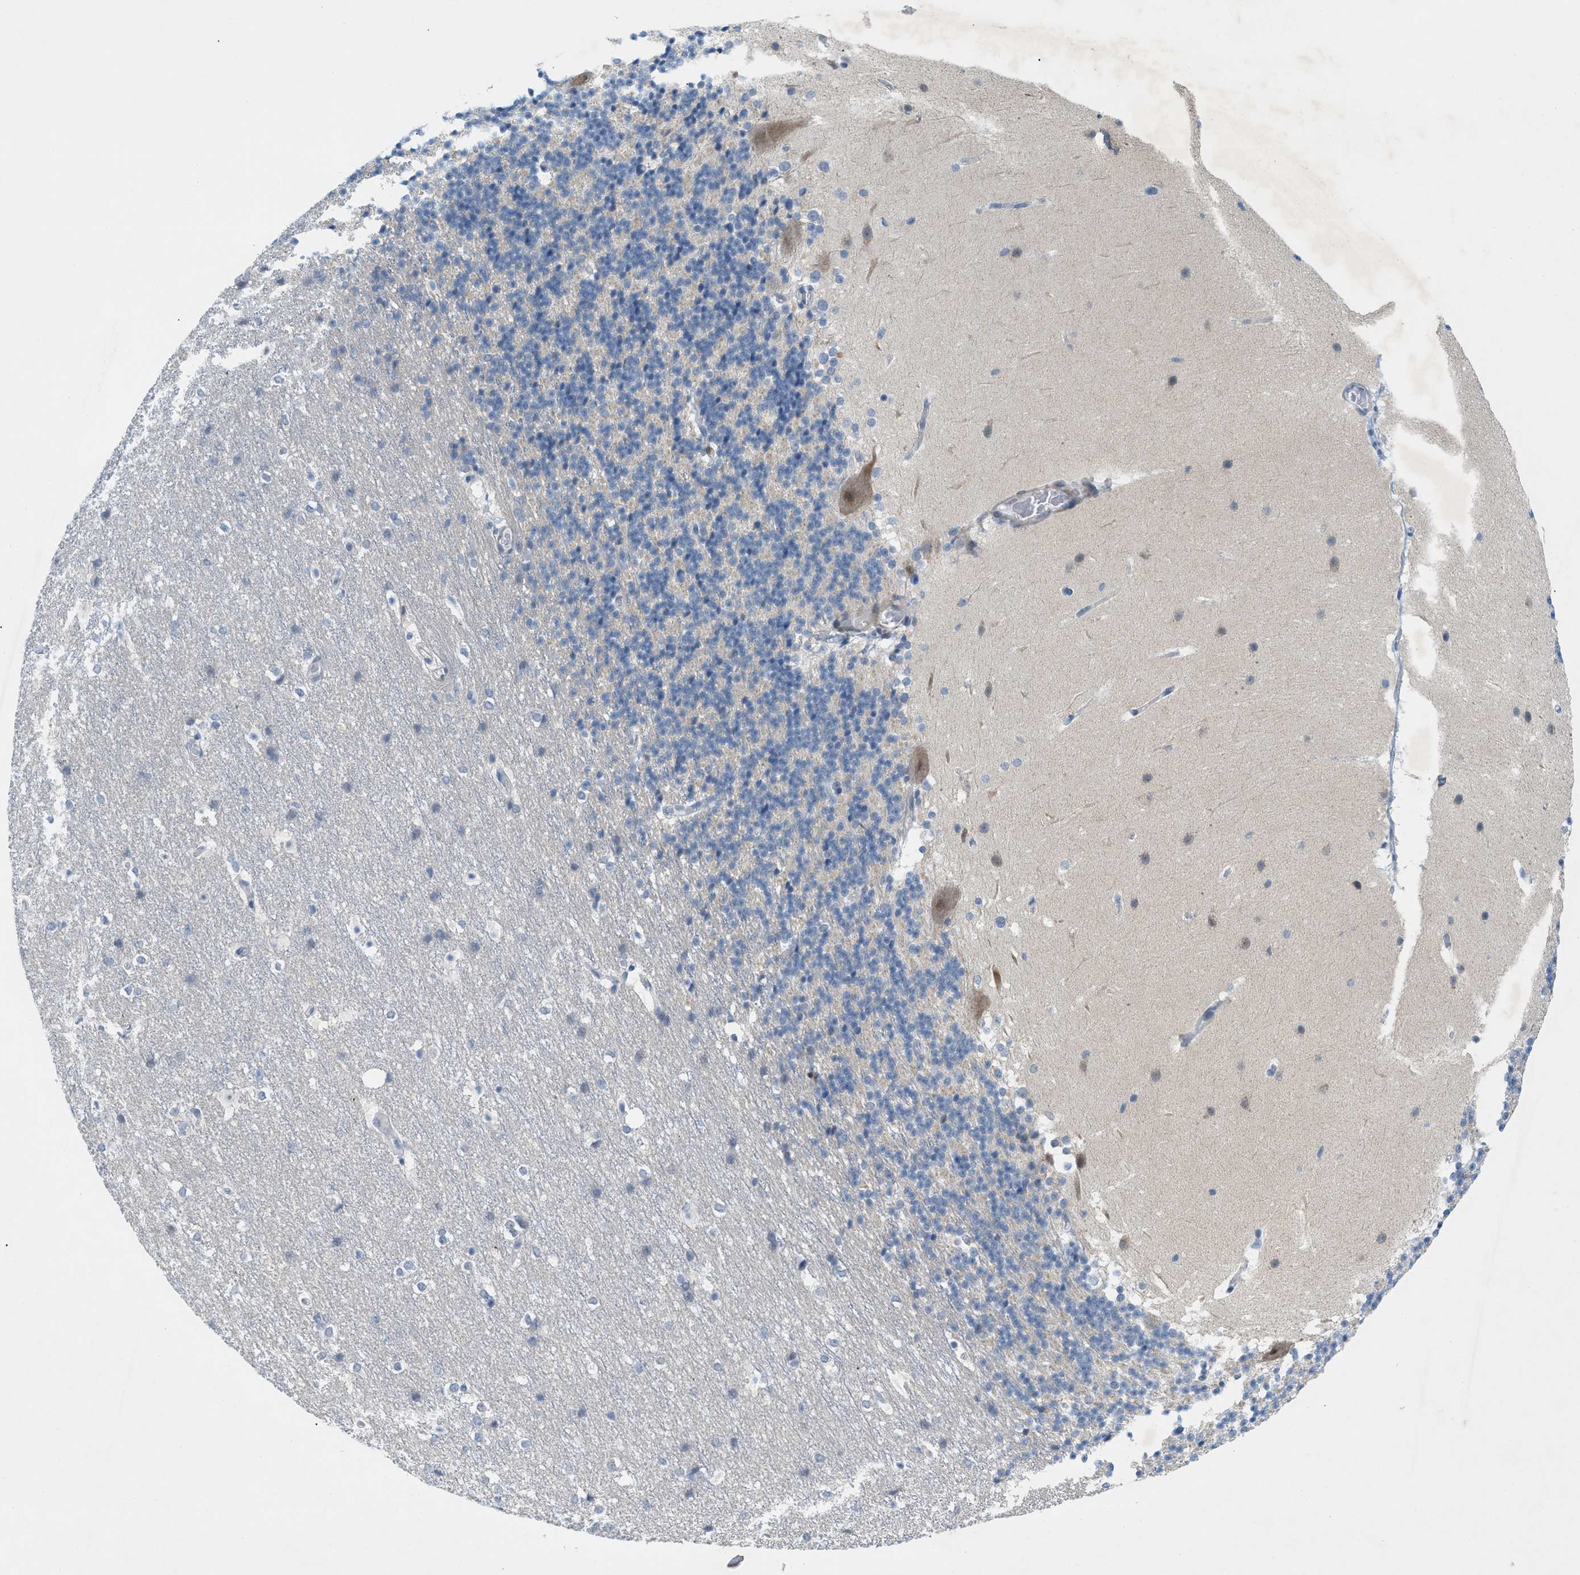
{"staining": {"intensity": "negative", "quantity": "none", "location": "none"}, "tissue": "cerebellum", "cell_type": "Cells in granular layer", "image_type": "normal", "snomed": [{"axis": "morphology", "description": "Normal tissue, NOS"}, {"axis": "topography", "description": "Cerebellum"}], "caption": "Immunohistochemistry histopathology image of benign cerebellum stained for a protein (brown), which exhibits no staining in cells in granular layer. (DAB (3,3'-diaminobenzidine) IHC, high magnification).", "gene": "HLTF", "patient": {"sex": "female", "age": 19}}